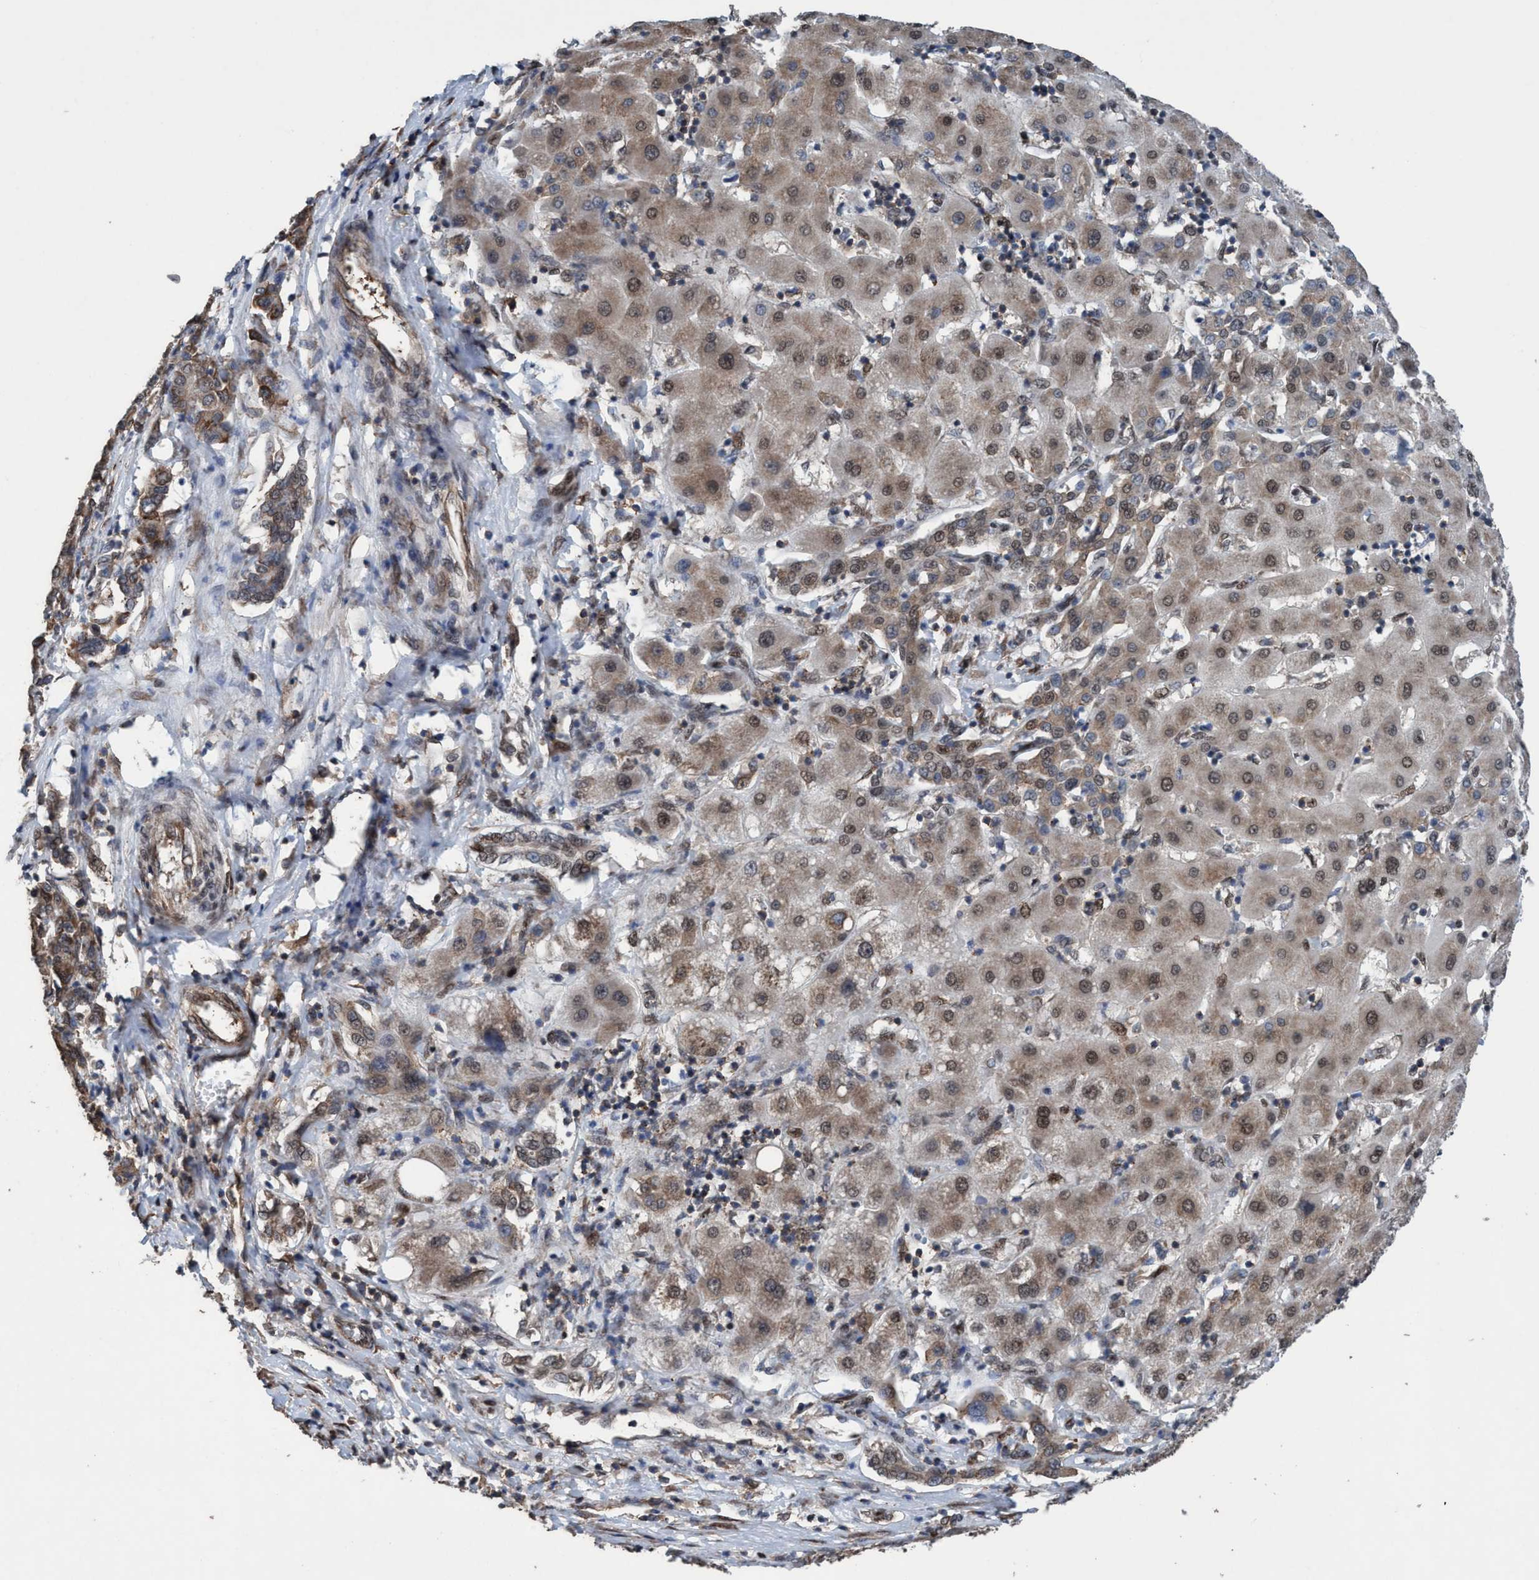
{"staining": {"intensity": "moderate", "quantity": ">75%", "location": "cytoplasmic/membranous,nuclear"}, "tissue": "liver cancer", "cell_type": "Tumor cells", "image_type": "cancer", "snomed": [{"axis": "morphology", "description": "Carcinoma, Hepatocellular, NOS"}, {"axis": "topography", "description": "Liver"}], "caption": "About >75% of tumor cells in human liver cancer (hepatocellular carcinoma) exhibit moderate cytoplasmic/membranous and nuclear protein positivity as visualized by brown immunohistochemical staining.", "gene": "METAP2", "patient": {"sex": "male", "age": 65}}